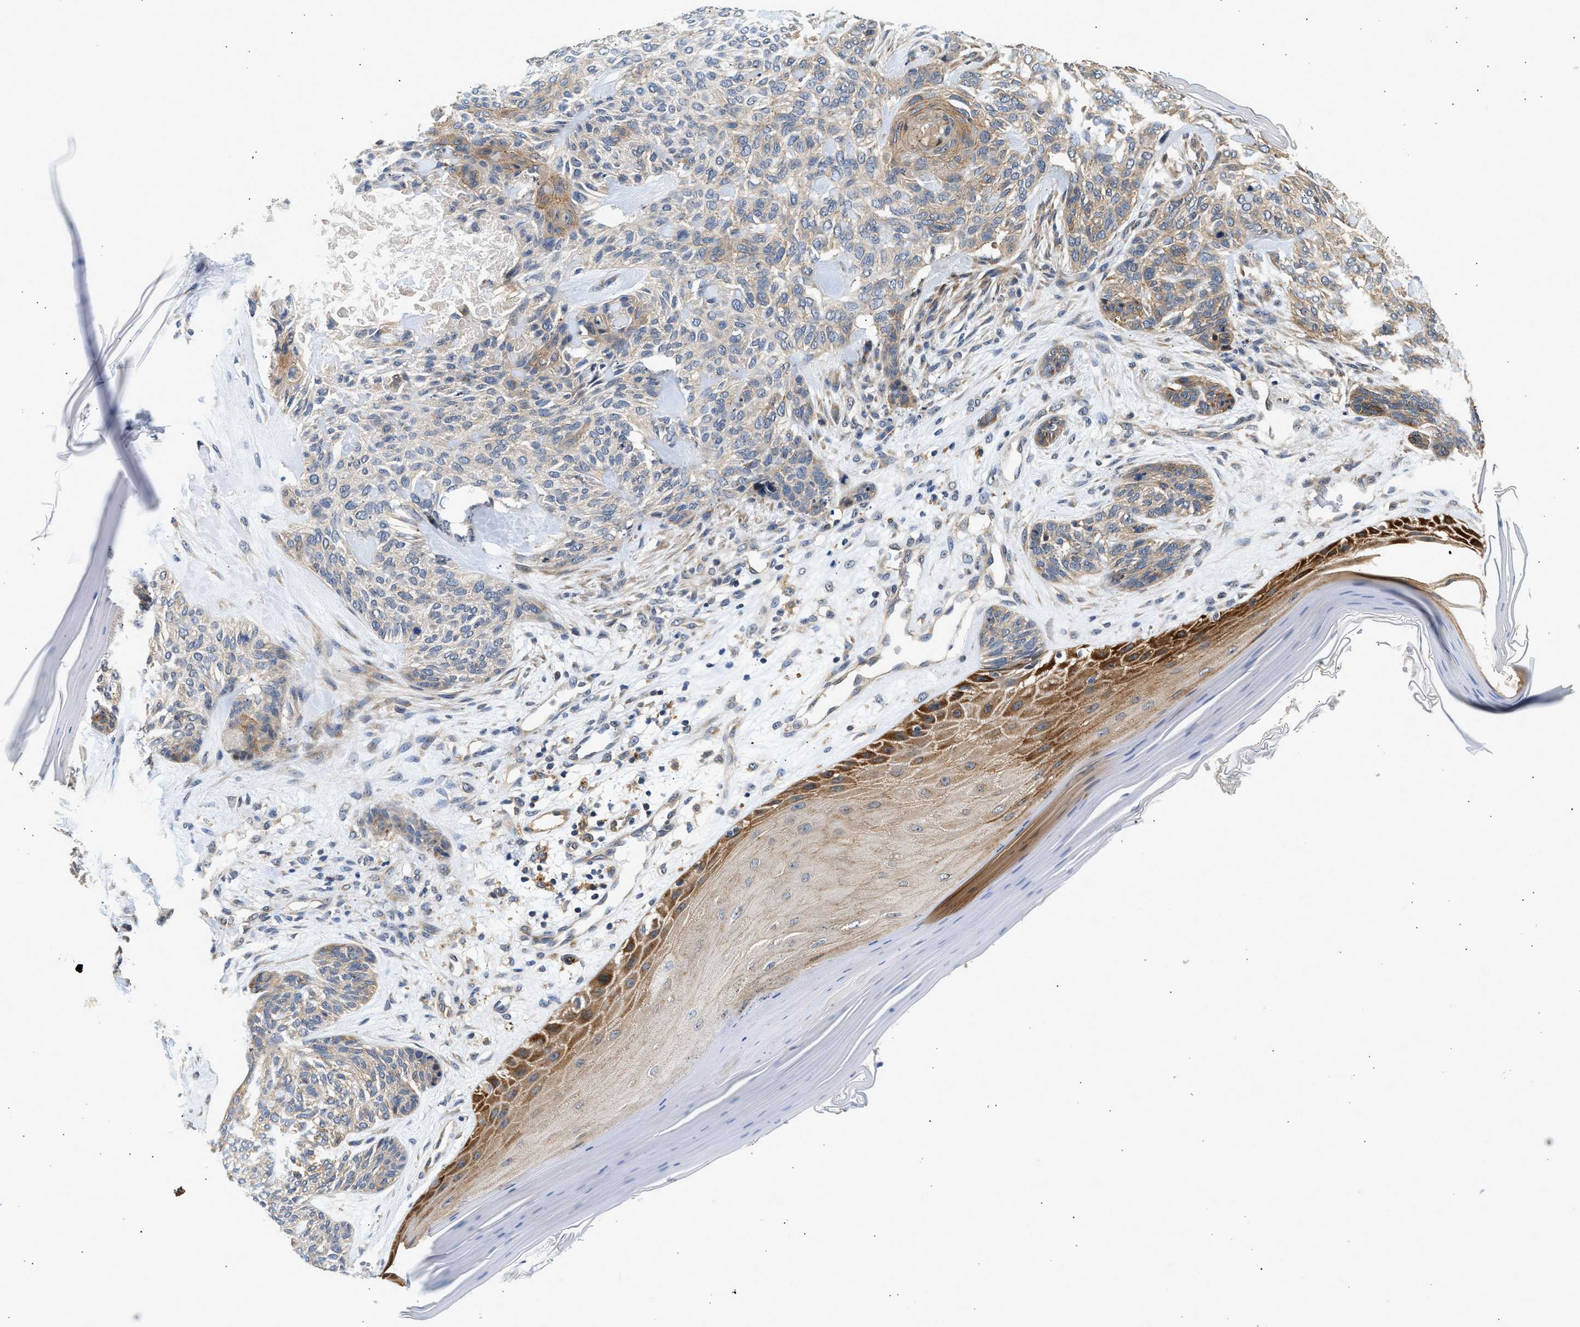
{"staining": {"intensity": "weak", "quantity": "<25%", "location": "cytoplasmic/membranous"}, "tissue": "skin cancer", "cell_type": "Tumor cells", "image_type": "cancer", "snomed": [{"axis": "morphology", "description": "Basal cell carcinoma"}, {"axis": "topography", "description": "Skin"}], "caption": "A histopathology image of human skin cancer (basal cell carcinoma) is negative for staining in tumor cells.", "gene": "DUSP14", "patient": {"sex": "male", "age": 55}}